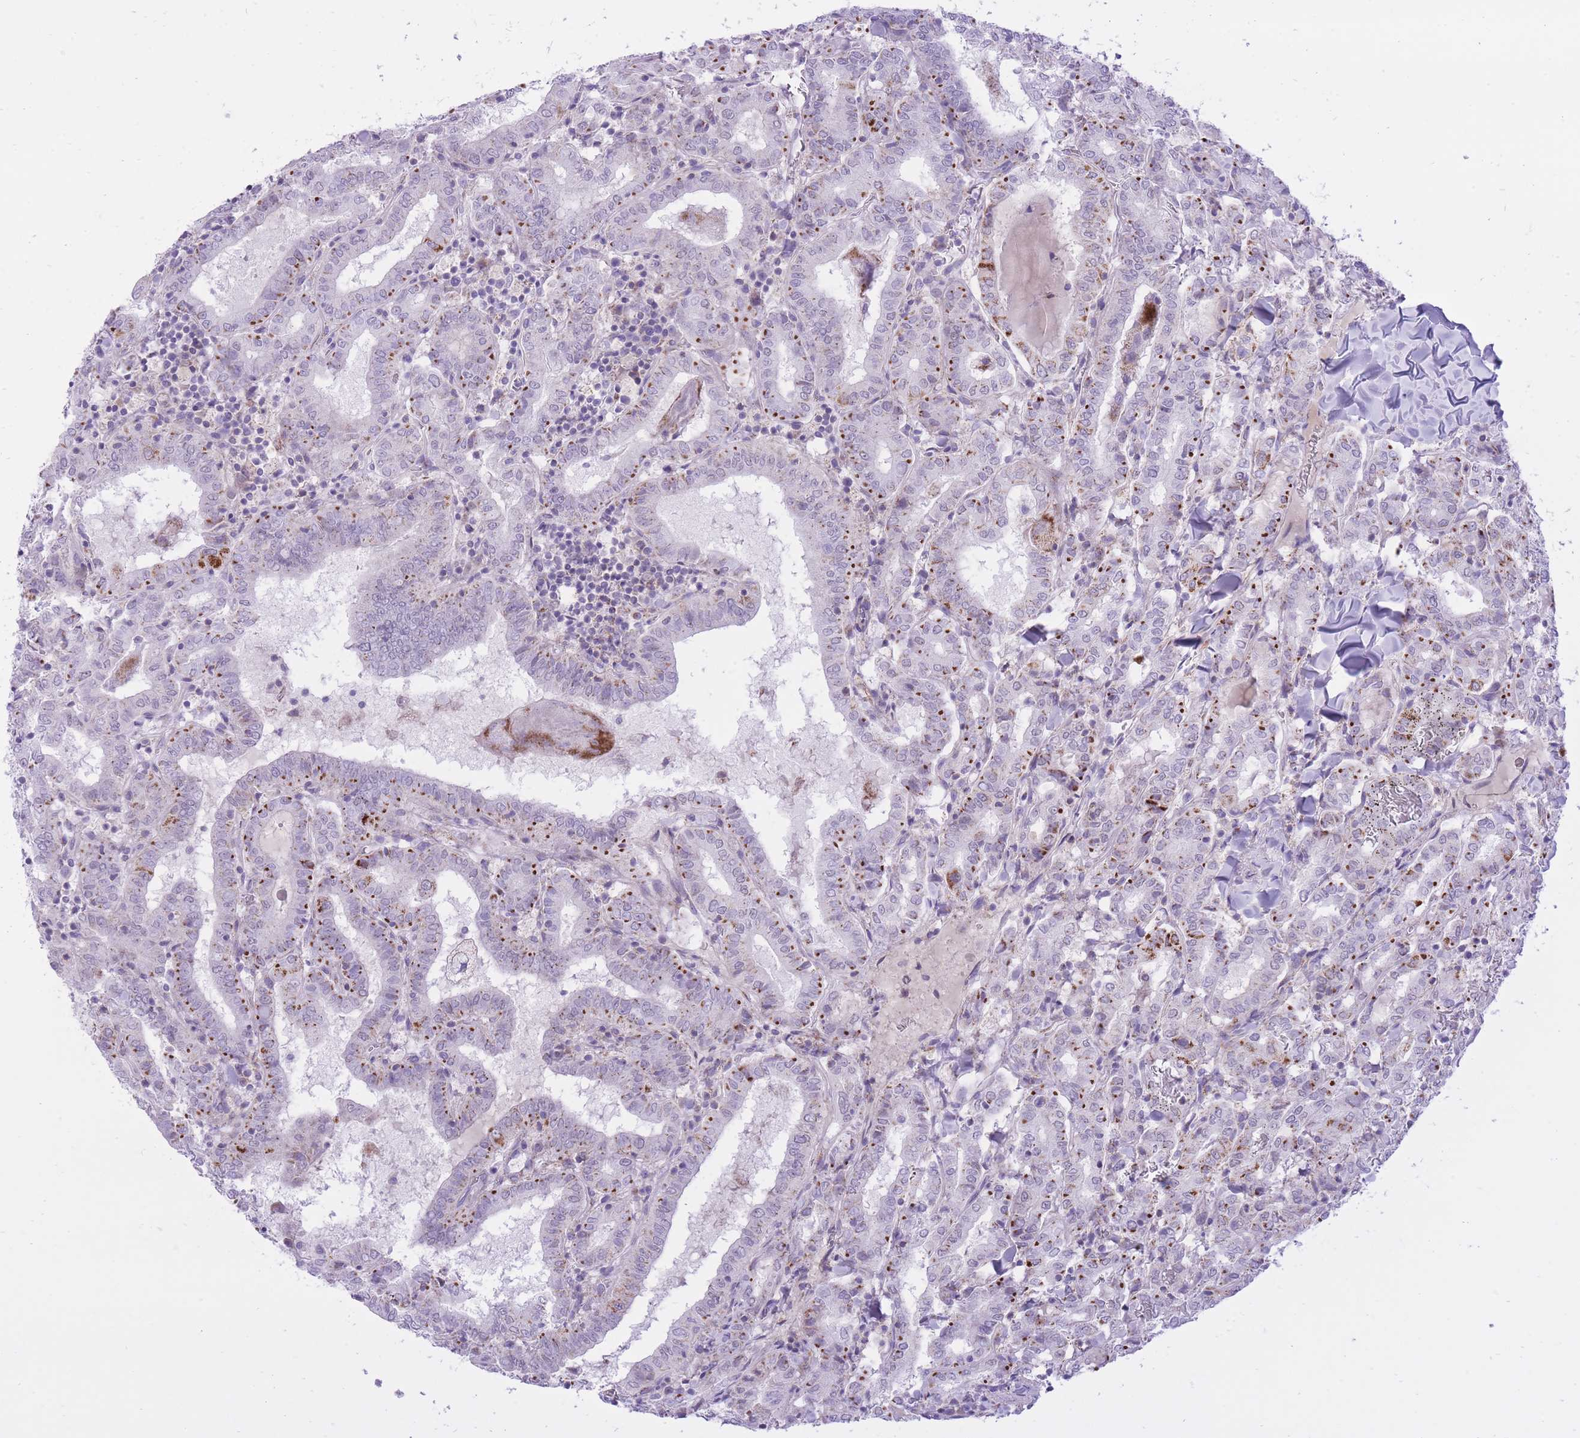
{"staining": {"intensity": "moderate", "quantity": ">75%", "location": "cytoplasmic/membranous"}, "tissue": "thyroid cancer", "cell_type": "Tumor cells", "image_type": "cancer", "snomed": [{"axis": "morphology", "description": "Papillary adenocarcinoma, NOS"}, {"axis": "topography", "description": "Thyroid gland"}], "caption": "About >75% of tumor cells in human papillary adenocarcinoma (thyroid) show moderate cytoplasmic/membranous protein expression as visualized by brown immunohistochemical staining.", "gene": "DENND2D", "patient": {"sex": "female", "age": 72}}